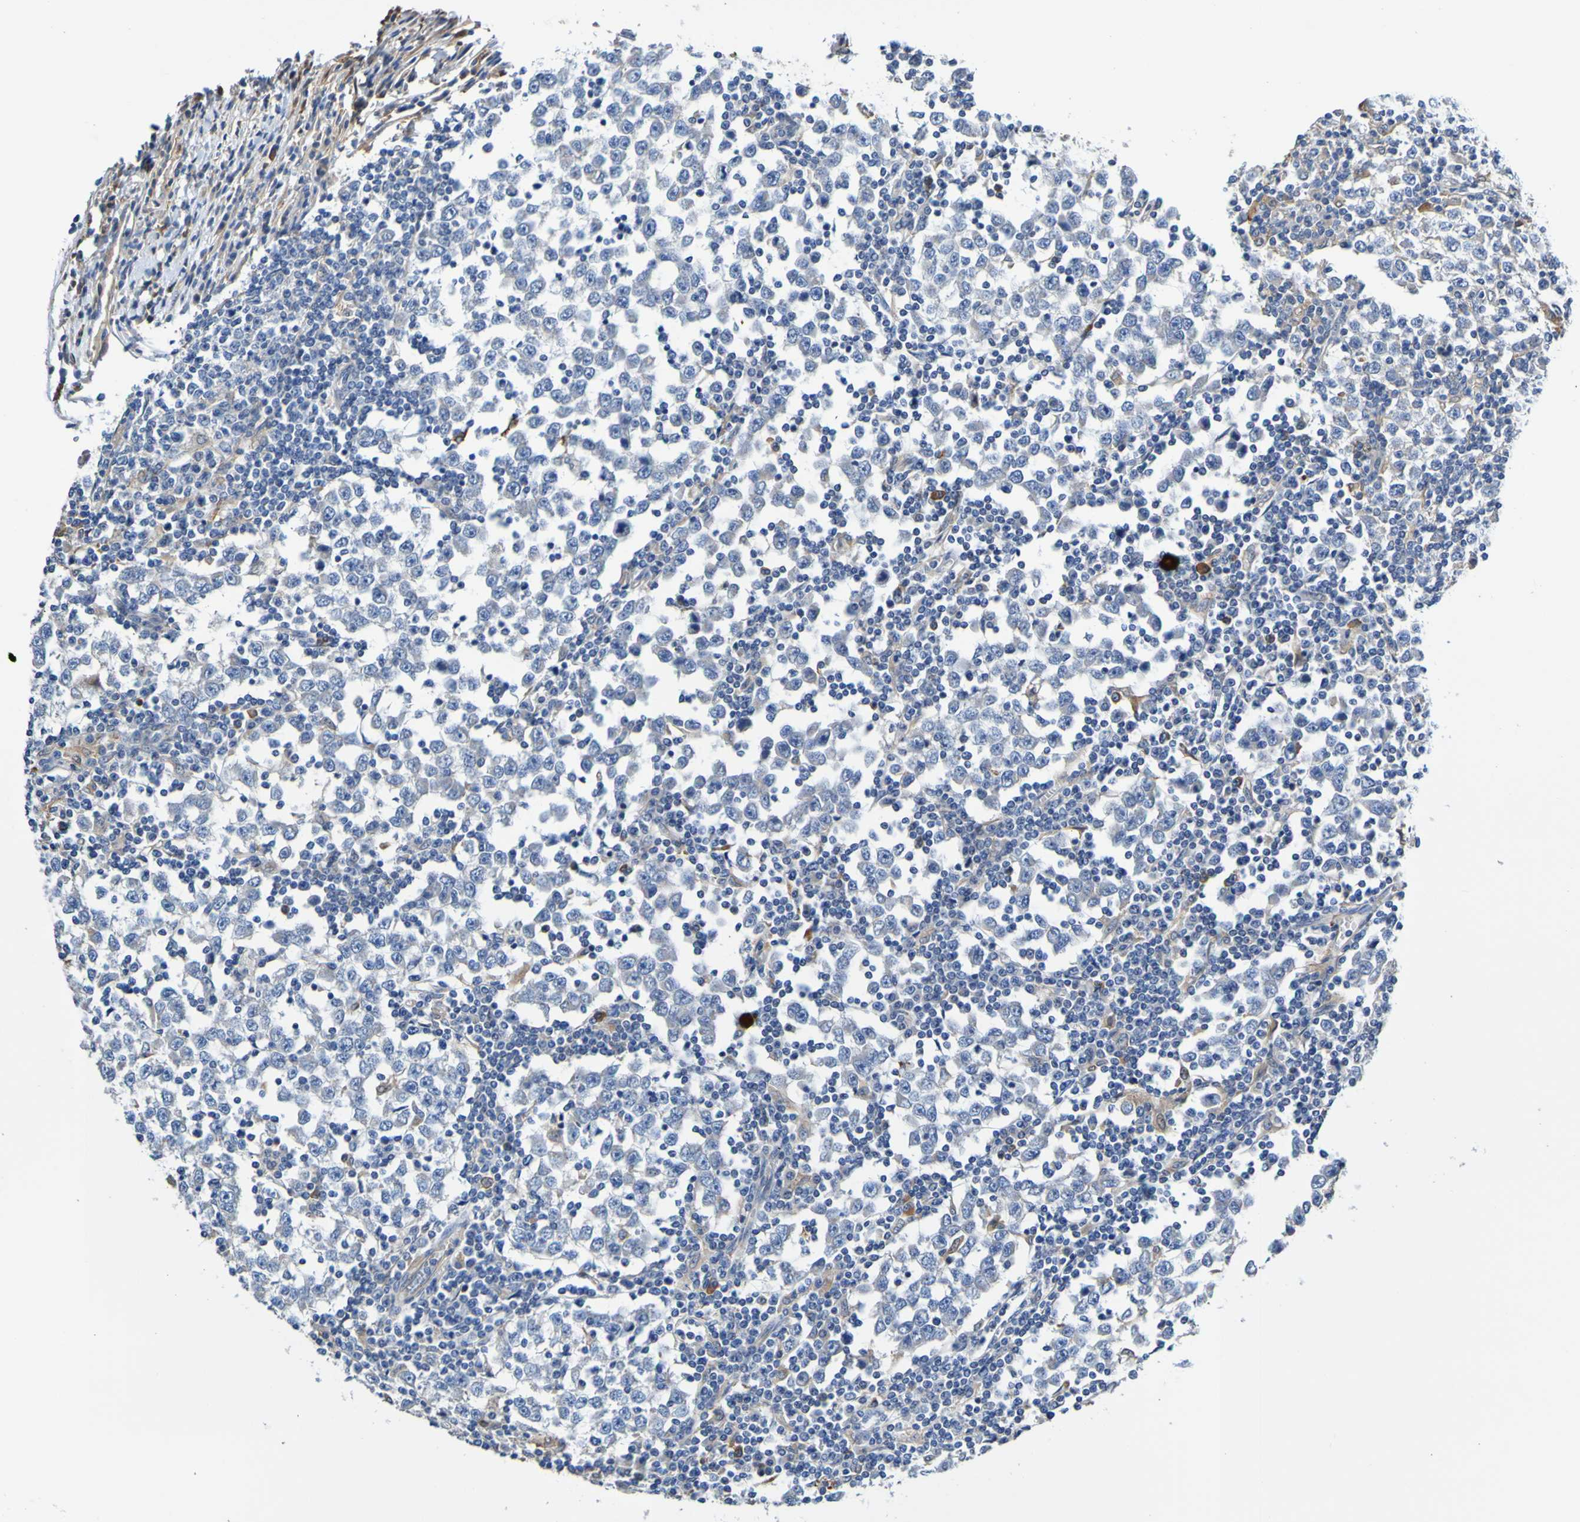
{"staining": {"intensity": "negative", "quantity": "none", "location": "none"}, "tissue": "testis cancer", "cell_type": "Tumor cells", "image_type": "cancer", "snomed": [{"axis": "morphology", "description": "Seminoma, NOS"}, {"axis": "topography", "description": "Testis"}], "caption": "IHC of testis cancer (seminoma) reveals no positivity in tumor cells.", "gene": "METAP2", "patient": {"sex": "male", "age": 65}}